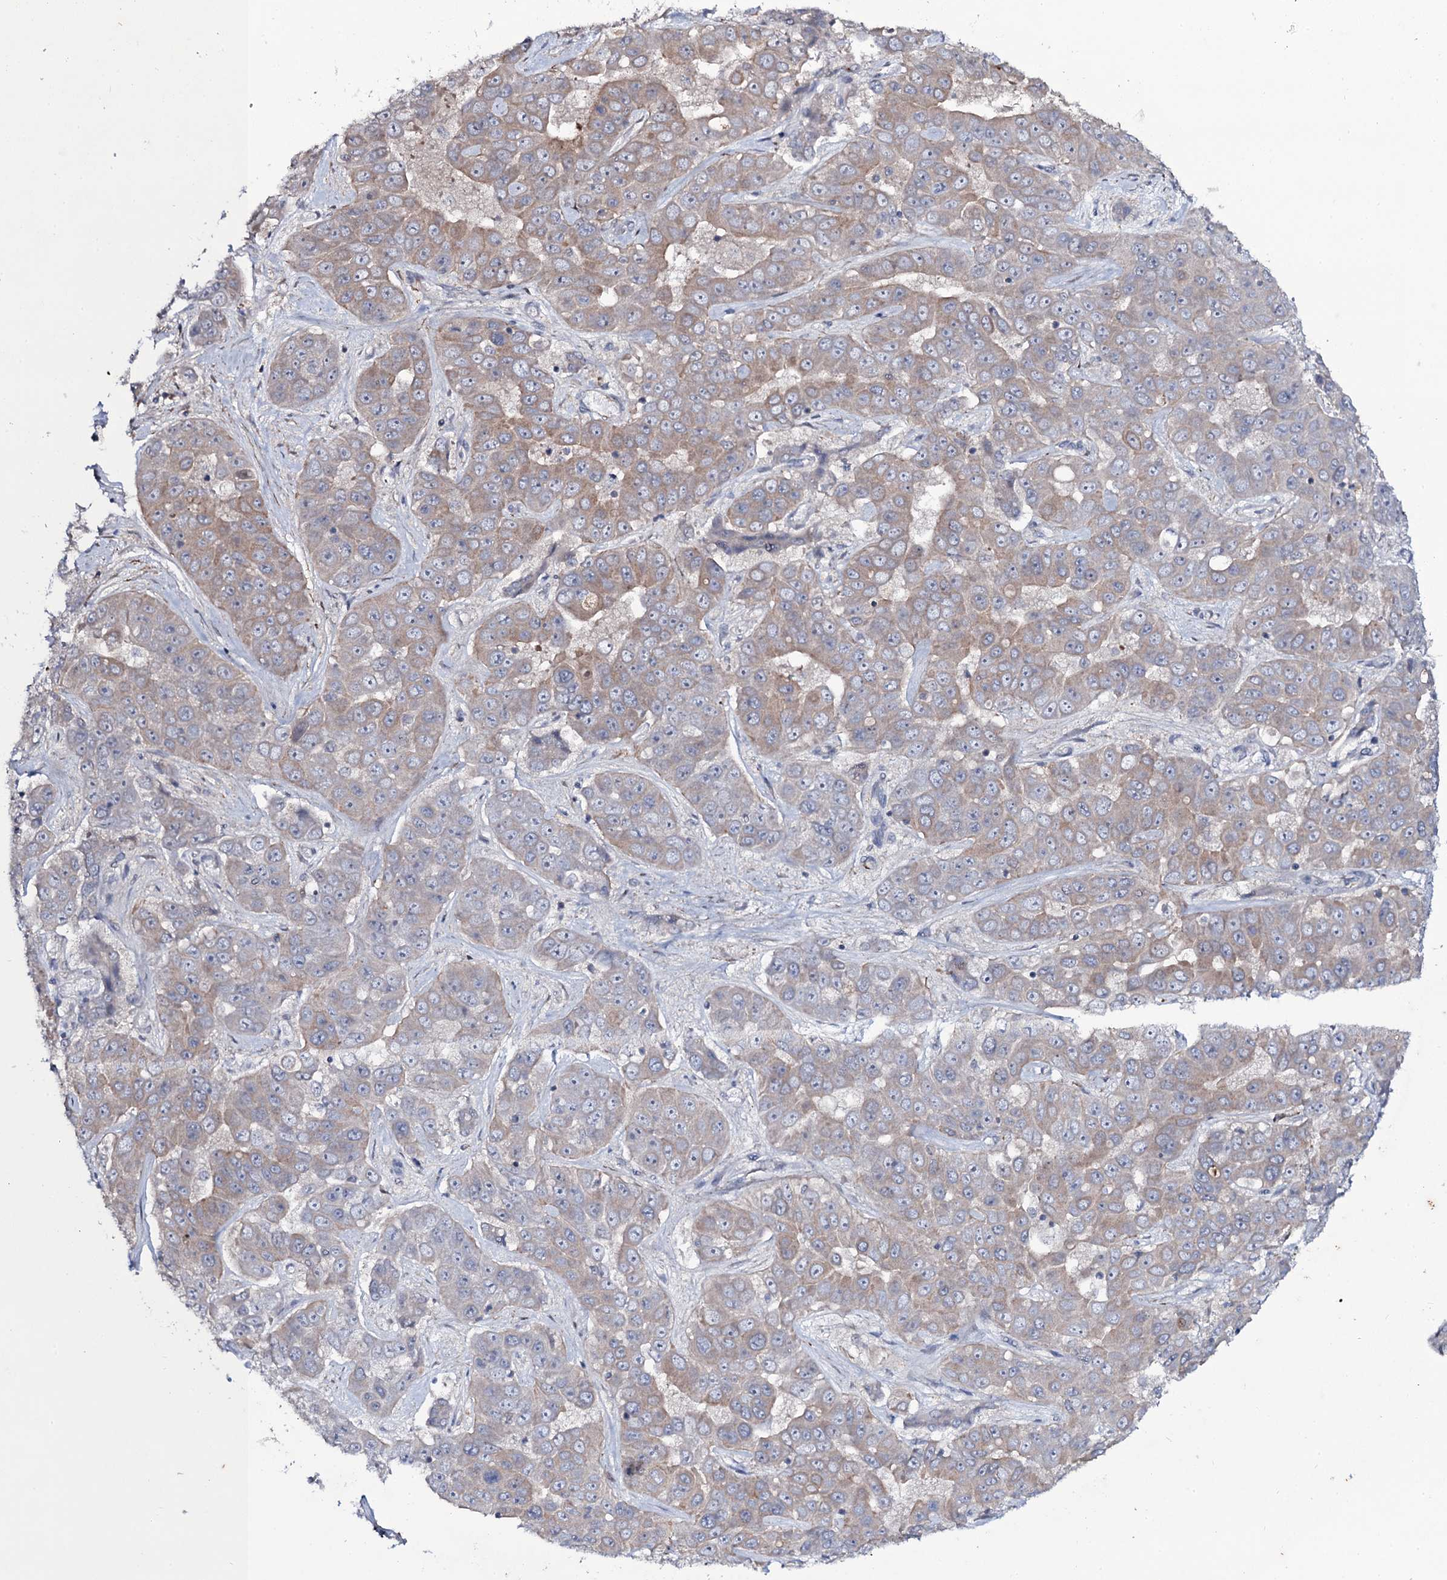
{"staining": {"intensity": "weak", "quantity": "25%-75%", "location": "cytoplasmic/membranous"}, "tissue": "liver cancer", "cell_type": "Tumor cells", "image_type": "cancer", "snomed": [{"axis": "morphology", "description": "Cholangiocarcinoma"}, {"axis": "topography", "description": "Liver"}], "caption": "A low amount of weak cytoplasmic/membranous staining is seen in about 25%-75% of tumor cells in cholangiocarcinoma (liver) tissue. (DAB (3,3'-diaminobenzidine) IHC with brightfield microscopy, high magnification).", "gene": "SNAP23", "patient": {"sex": "female", "age": 52}}